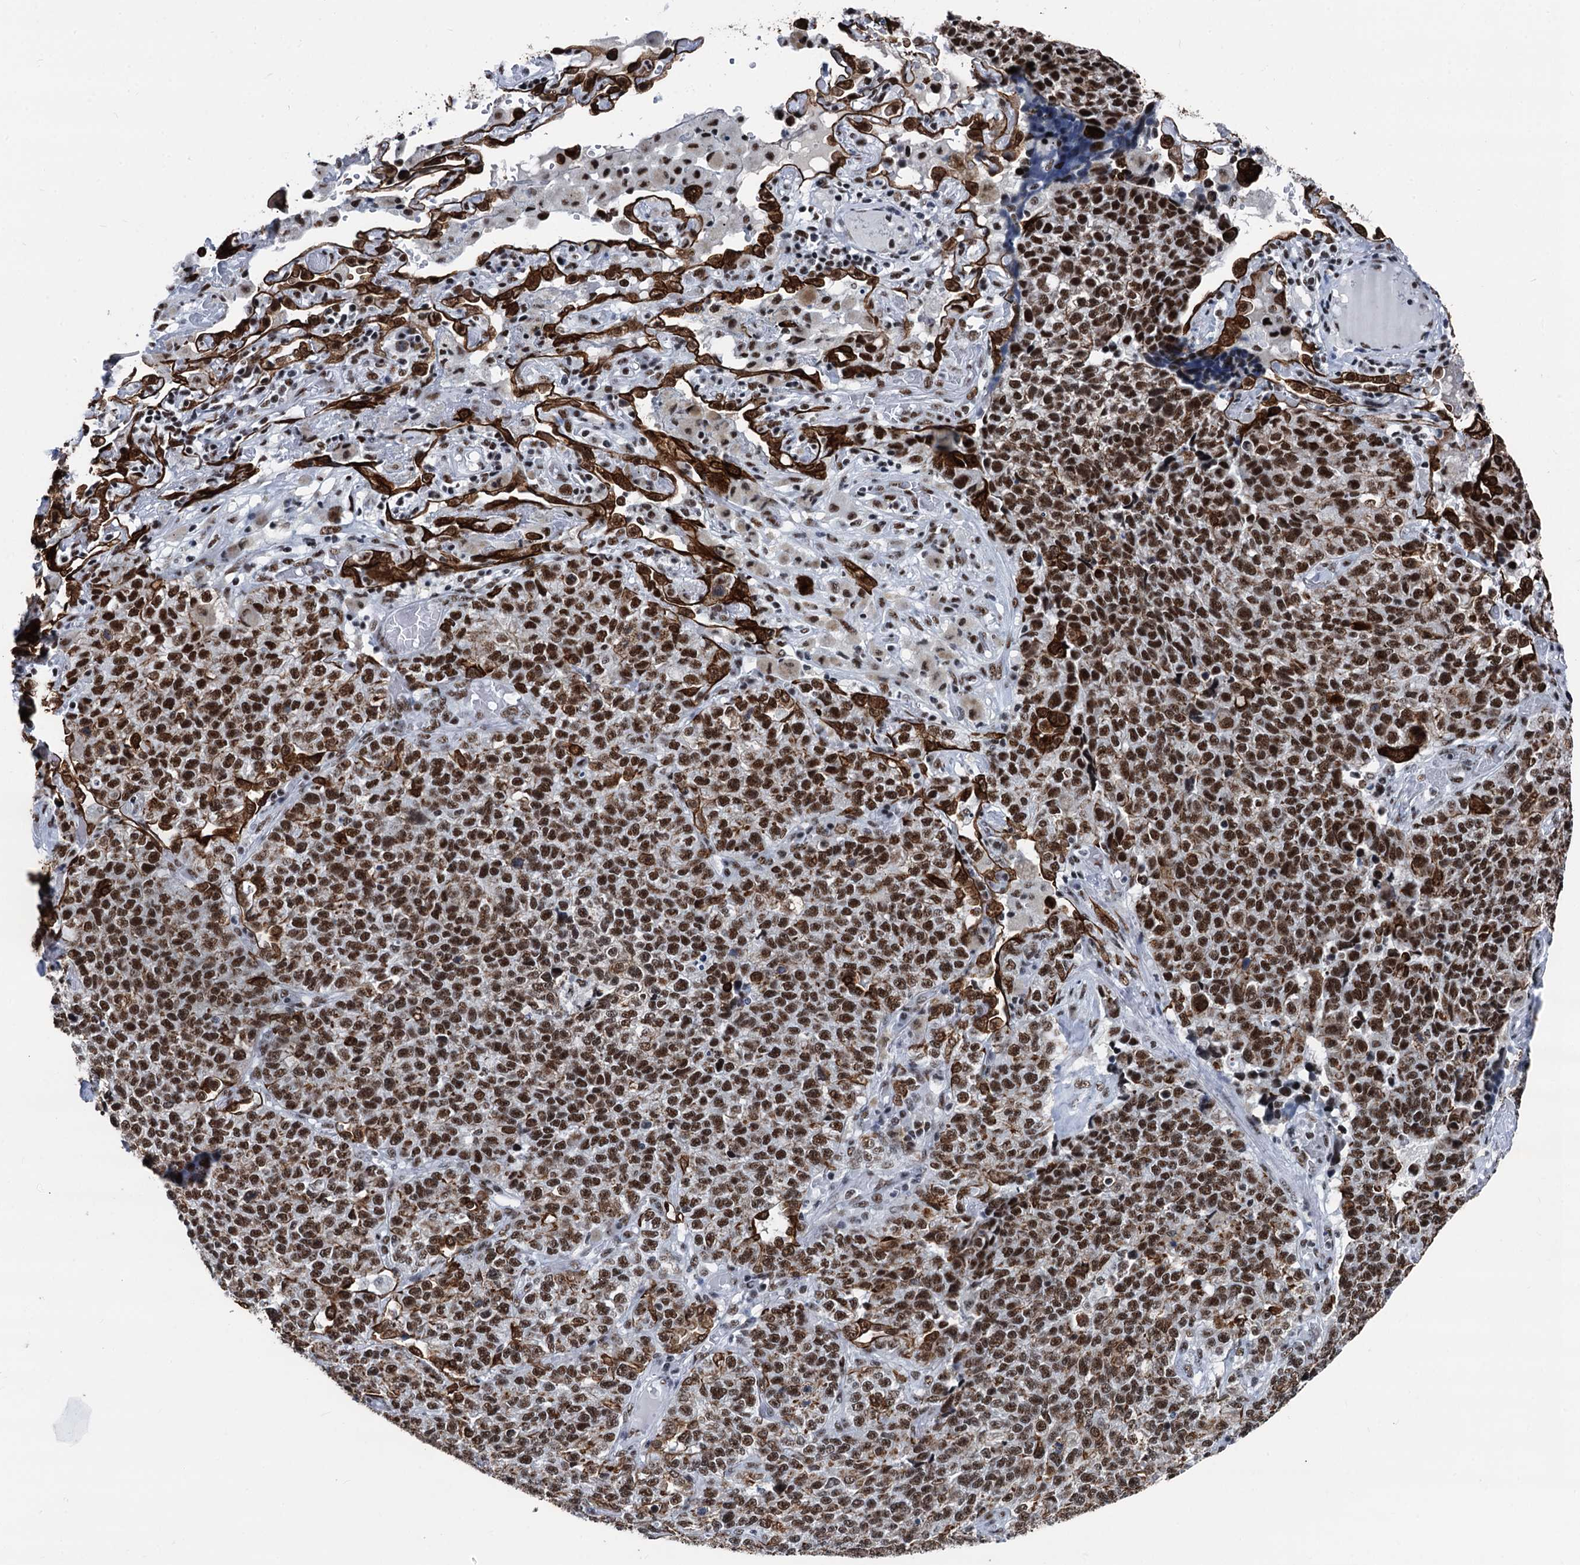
{"staining": {"intensity": "strong", "quantity": ">75%", "location": "nuclear"}, "tissue": "lung cancer", "cell_type": "Tumor cells", "image_type": "cancer", "snomed": [{"axis": "morphology", "description": "Adenocarcinoma, NOS"}, {"axis": "topography", "description": "Lung"}], "caption": "Lung cancer (adenocarcinoma) was stained to show a protein in brown. There is high levels of strong nuclear expression in about >75% of tumor cells.", "gene": "DDX23", "patient": {"sex": "male", "age": 49}}